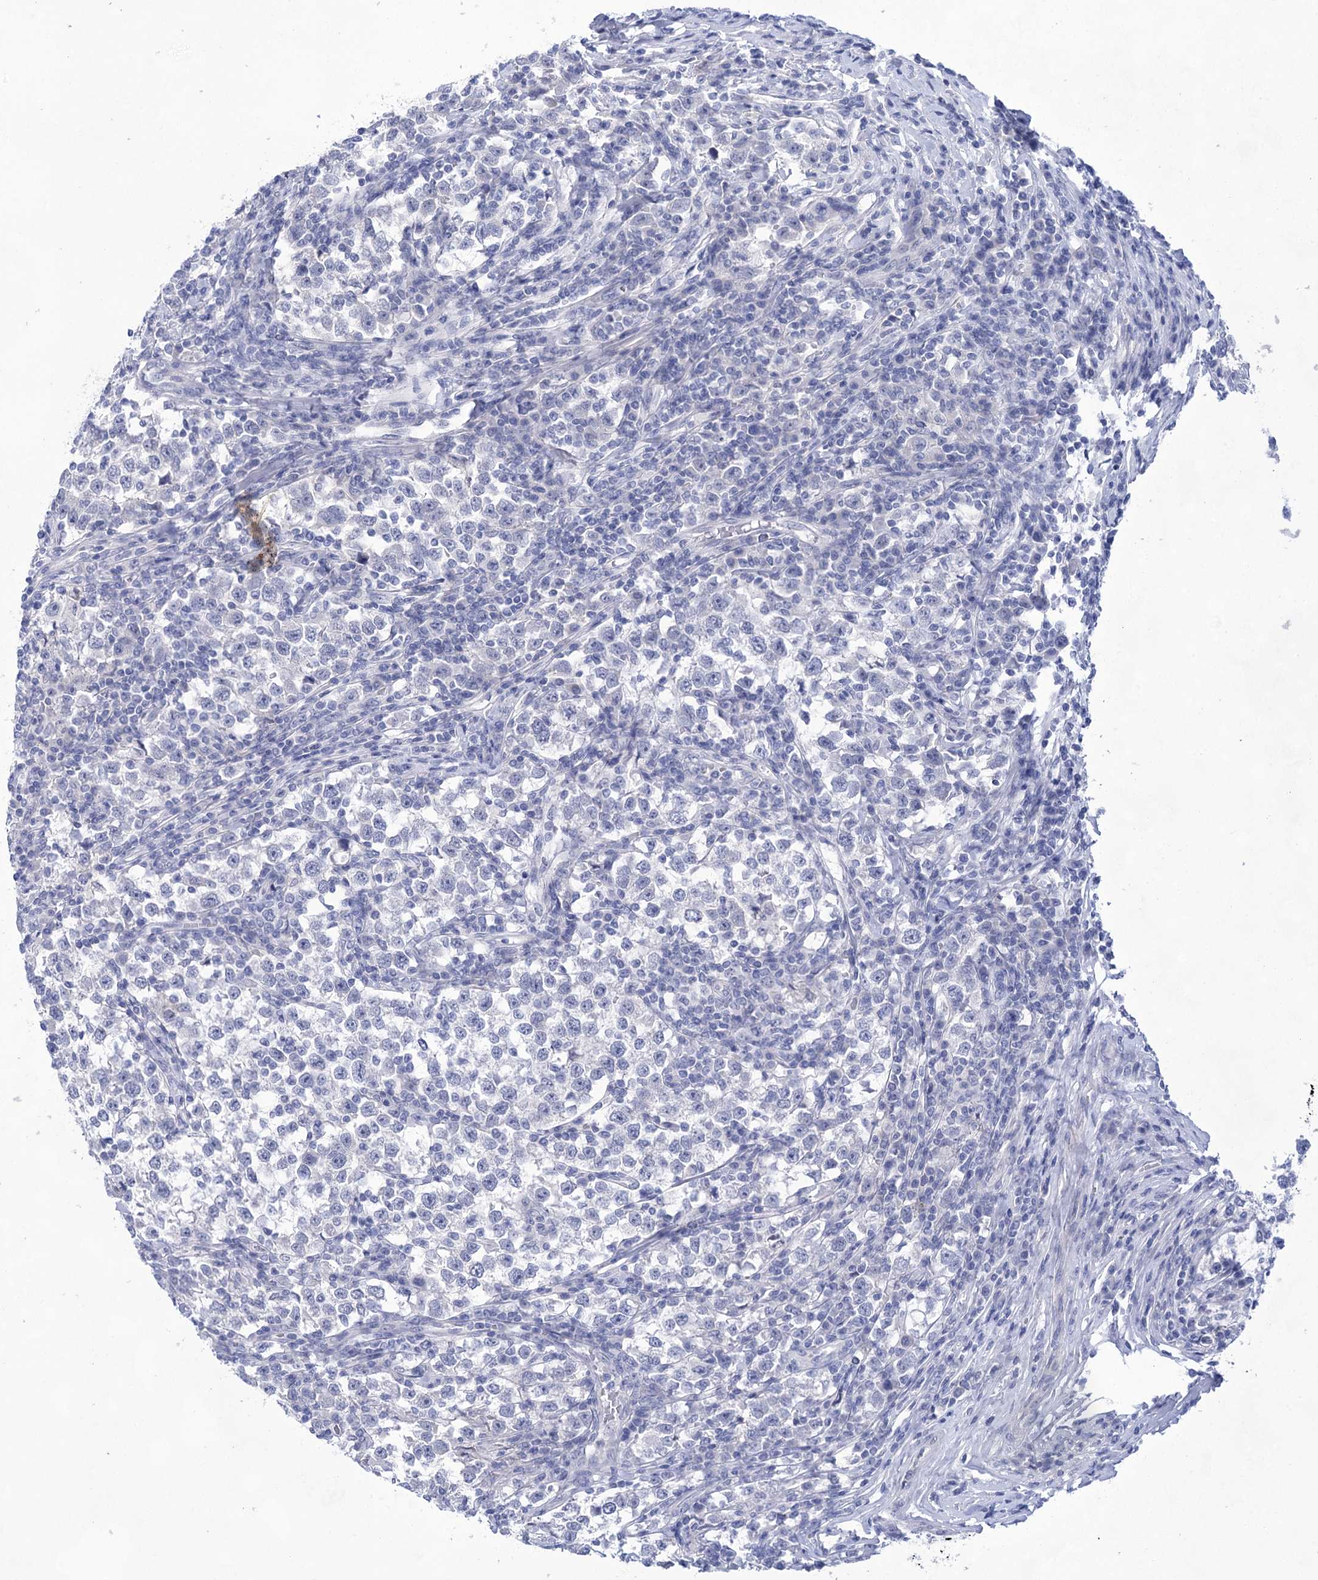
{"staining": {"intensity": "negative", "quantity": "none", "location": "none"}, "tissue": "testis cancer", "cell_type": "Tumor cells", "image_type": "cancer", "snomed": [{"axis": "morphology", "description": "Normal tissue, NOS"}, {"axis": "morphology", "description": "Seminoma, NOS"}, {"axis": "topography", "description": "Testis"}], "caption": "Immunohistochemical staining of seminoma (testis) shows no significant expression in tumor cells.", "gene": "LALBA", "patient": {"sex": "male", "age": 43}}